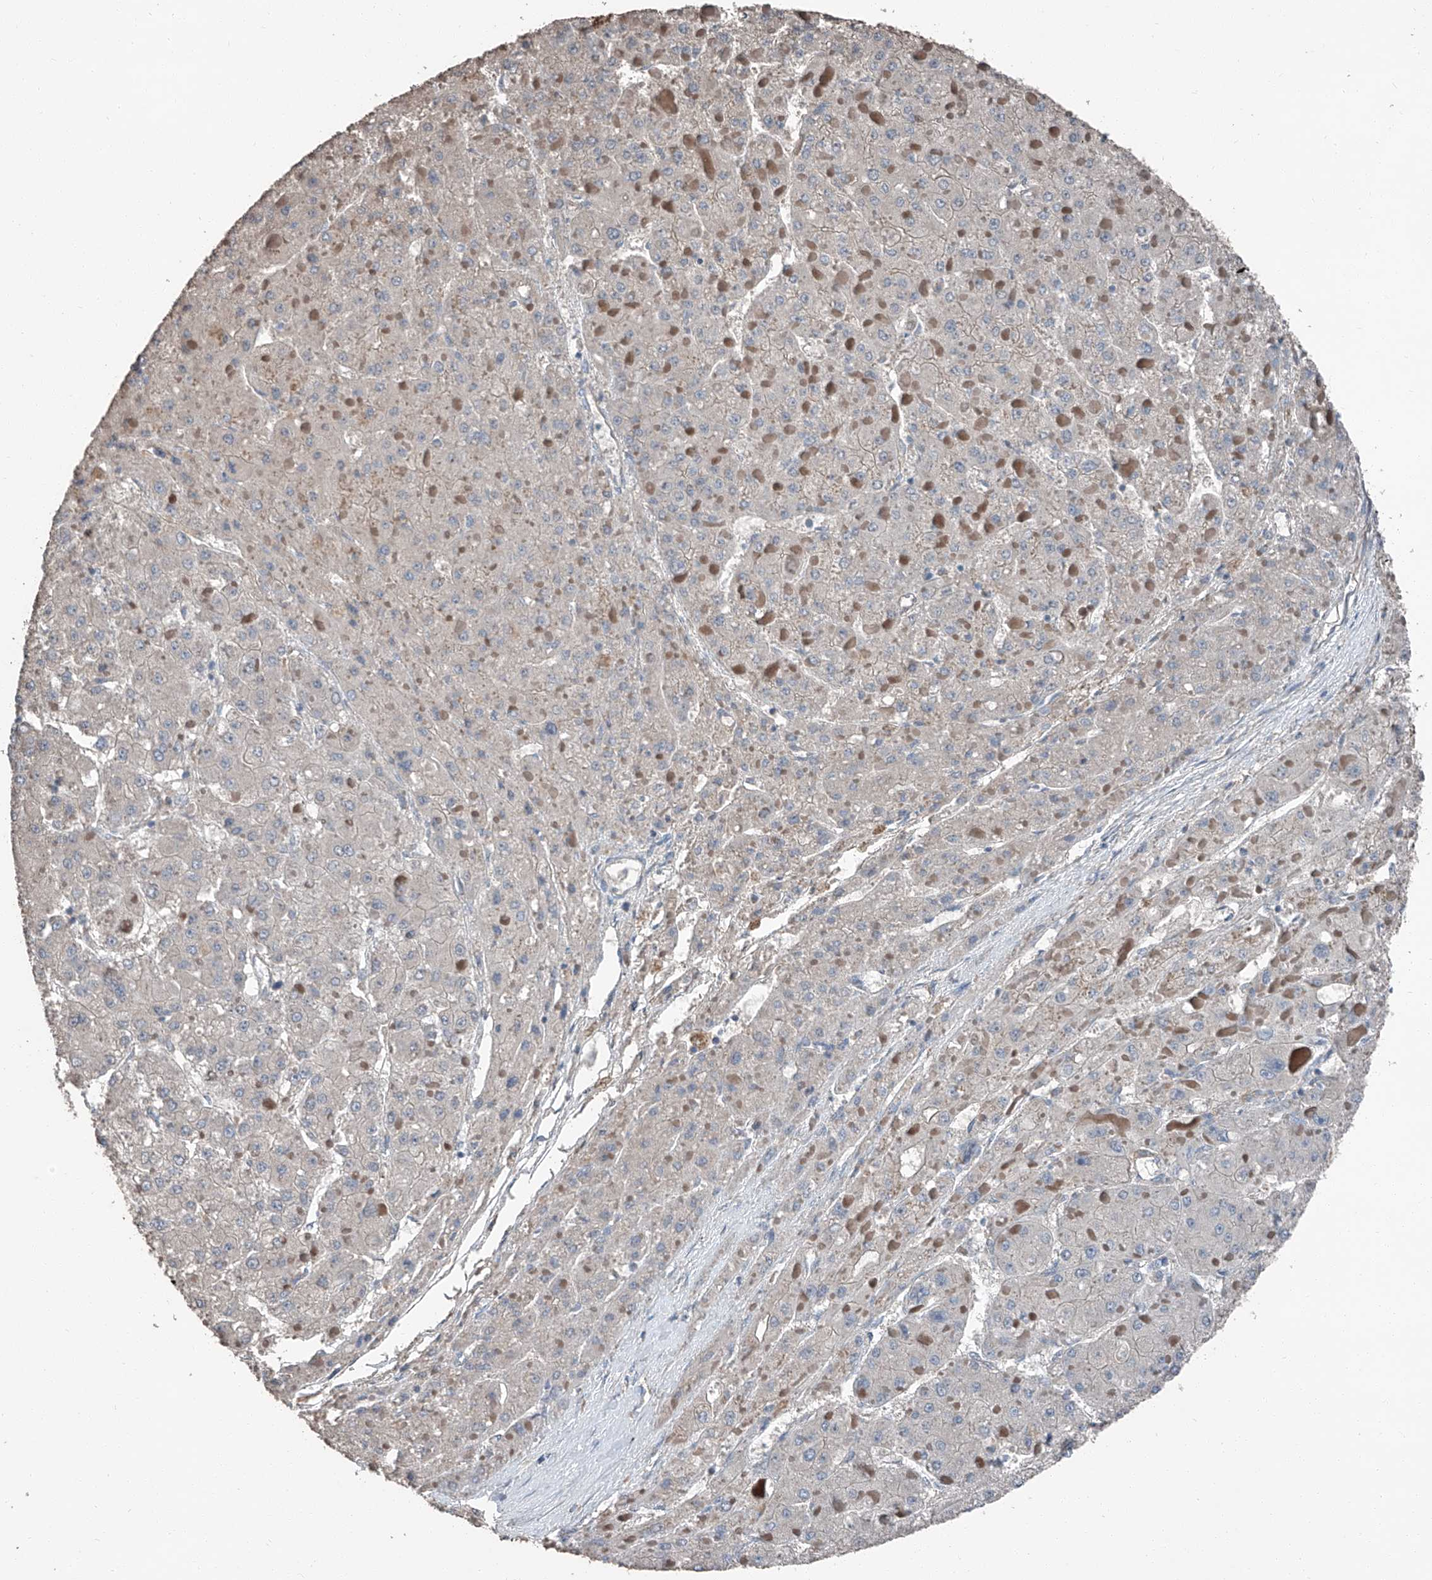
{"staining": {"intensity": "negative", "quantity": "none", "location": "none"}, "tissue": "liver cancer", "cell_type": "Tumor cells", "image_type": "cancer", "snomed": [{"axis": "morphology", "description": "Carcinoma, Hepatocellular, NOS"}, {"axis": "topography", "description": "Liver"}], "caption": "Liver cancer was stained to show a protein in brown. There is no significant positivity in tumor cells. The staining was performed using DAB to visualize the protein expression in brown, while the nuclei were stained in blue with hematoxylin (Magnification: 20x).", "gene": "MAMLD1", "patient": {"sex": "female", "age": 73}}